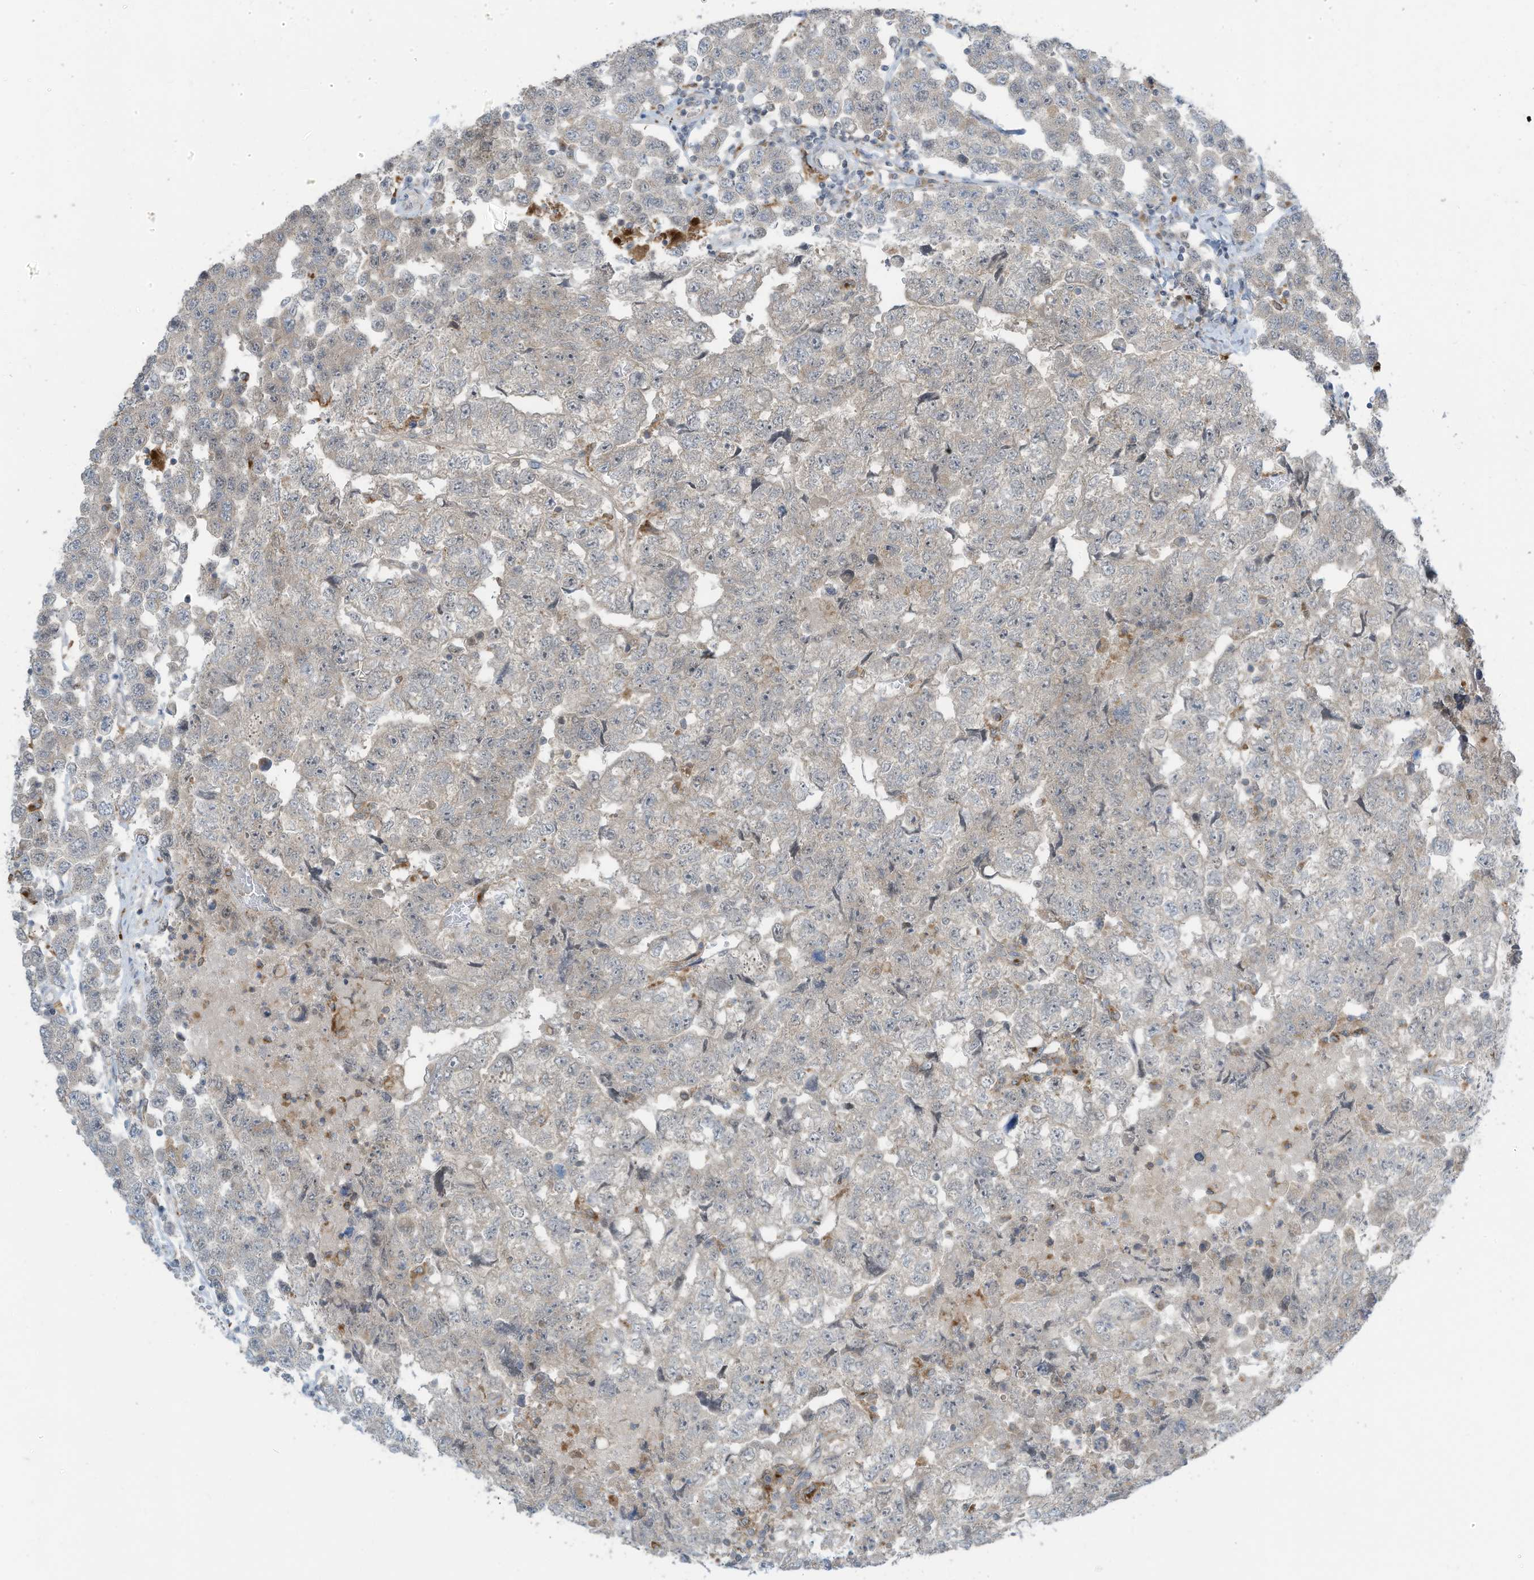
{"staining": {"intensity": "negative", "quantity": "none", "location": "none"}, "tissue": "testis cancer", "cell_type": "Tumor cells", "image_type": "cancer", "snomed": [{"axis": "morphology", "description": "Carcinoma, Embryonal, NOS"}, {"axis": "topography", "description": "Testis"}], "caption": "This is an immunohistochemistry (IHC) photomicrograph of human testis cancer. There is no staining in tumor cells.", "gene": "DZIP3", "patient": {"sex": "male", "age": 36}}